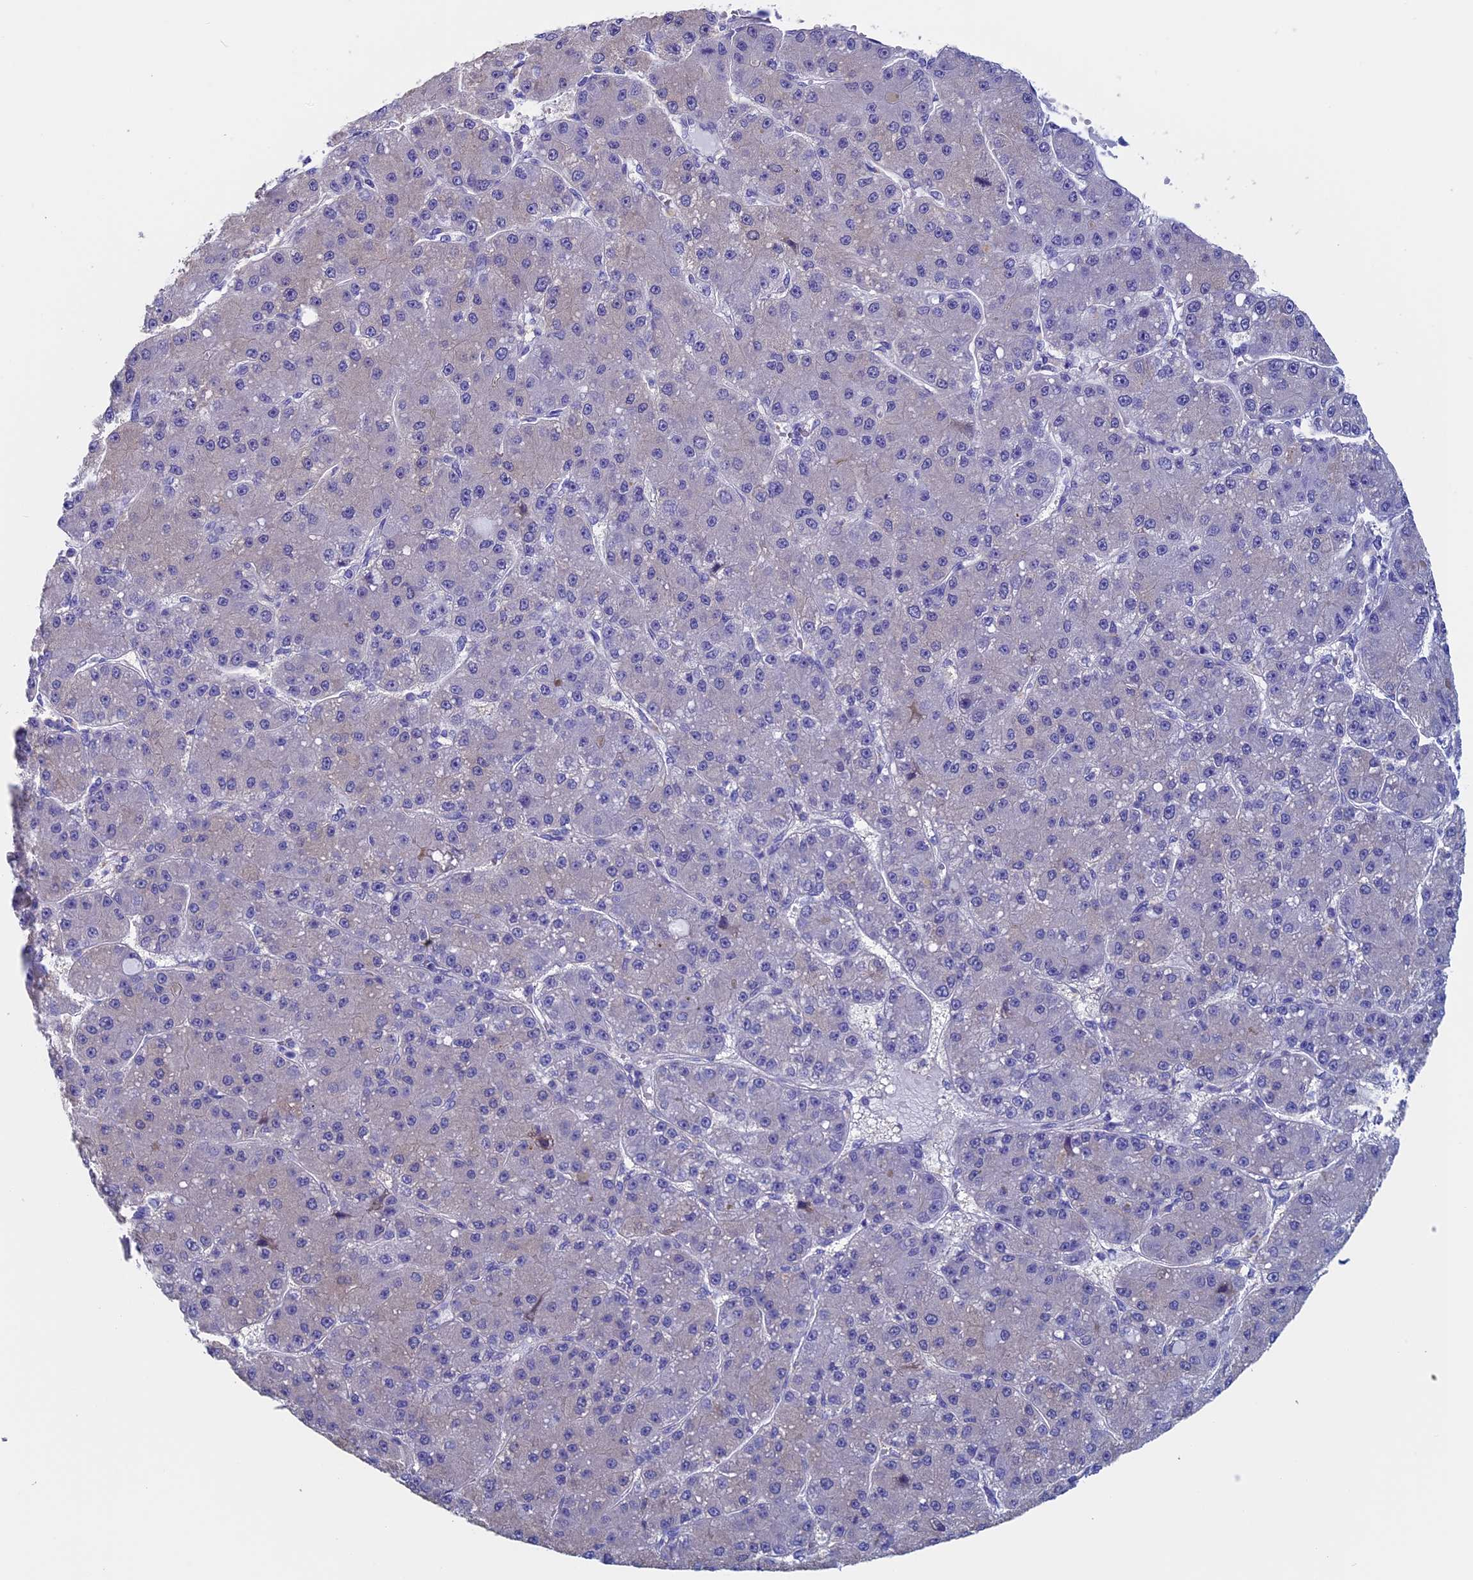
{"staining": {"intensity": "negative", "quantity": "none", "location": "none"}, "tissue": "liver cancer", "cell_type": "Tumor cells", "image_type": "cancer", "snomed": [{"axis": "morphology", "description": "Carcinoma, Hepatocellular, NOS"}, {"axis": "topography", "description": "Liver"}], "caption": "Tumor cells are negative for protein expression in human liver cancer (hepatocellular carcinoma).", "gene": "ADH7", "patient": {"sex": "male", "age": 67}}